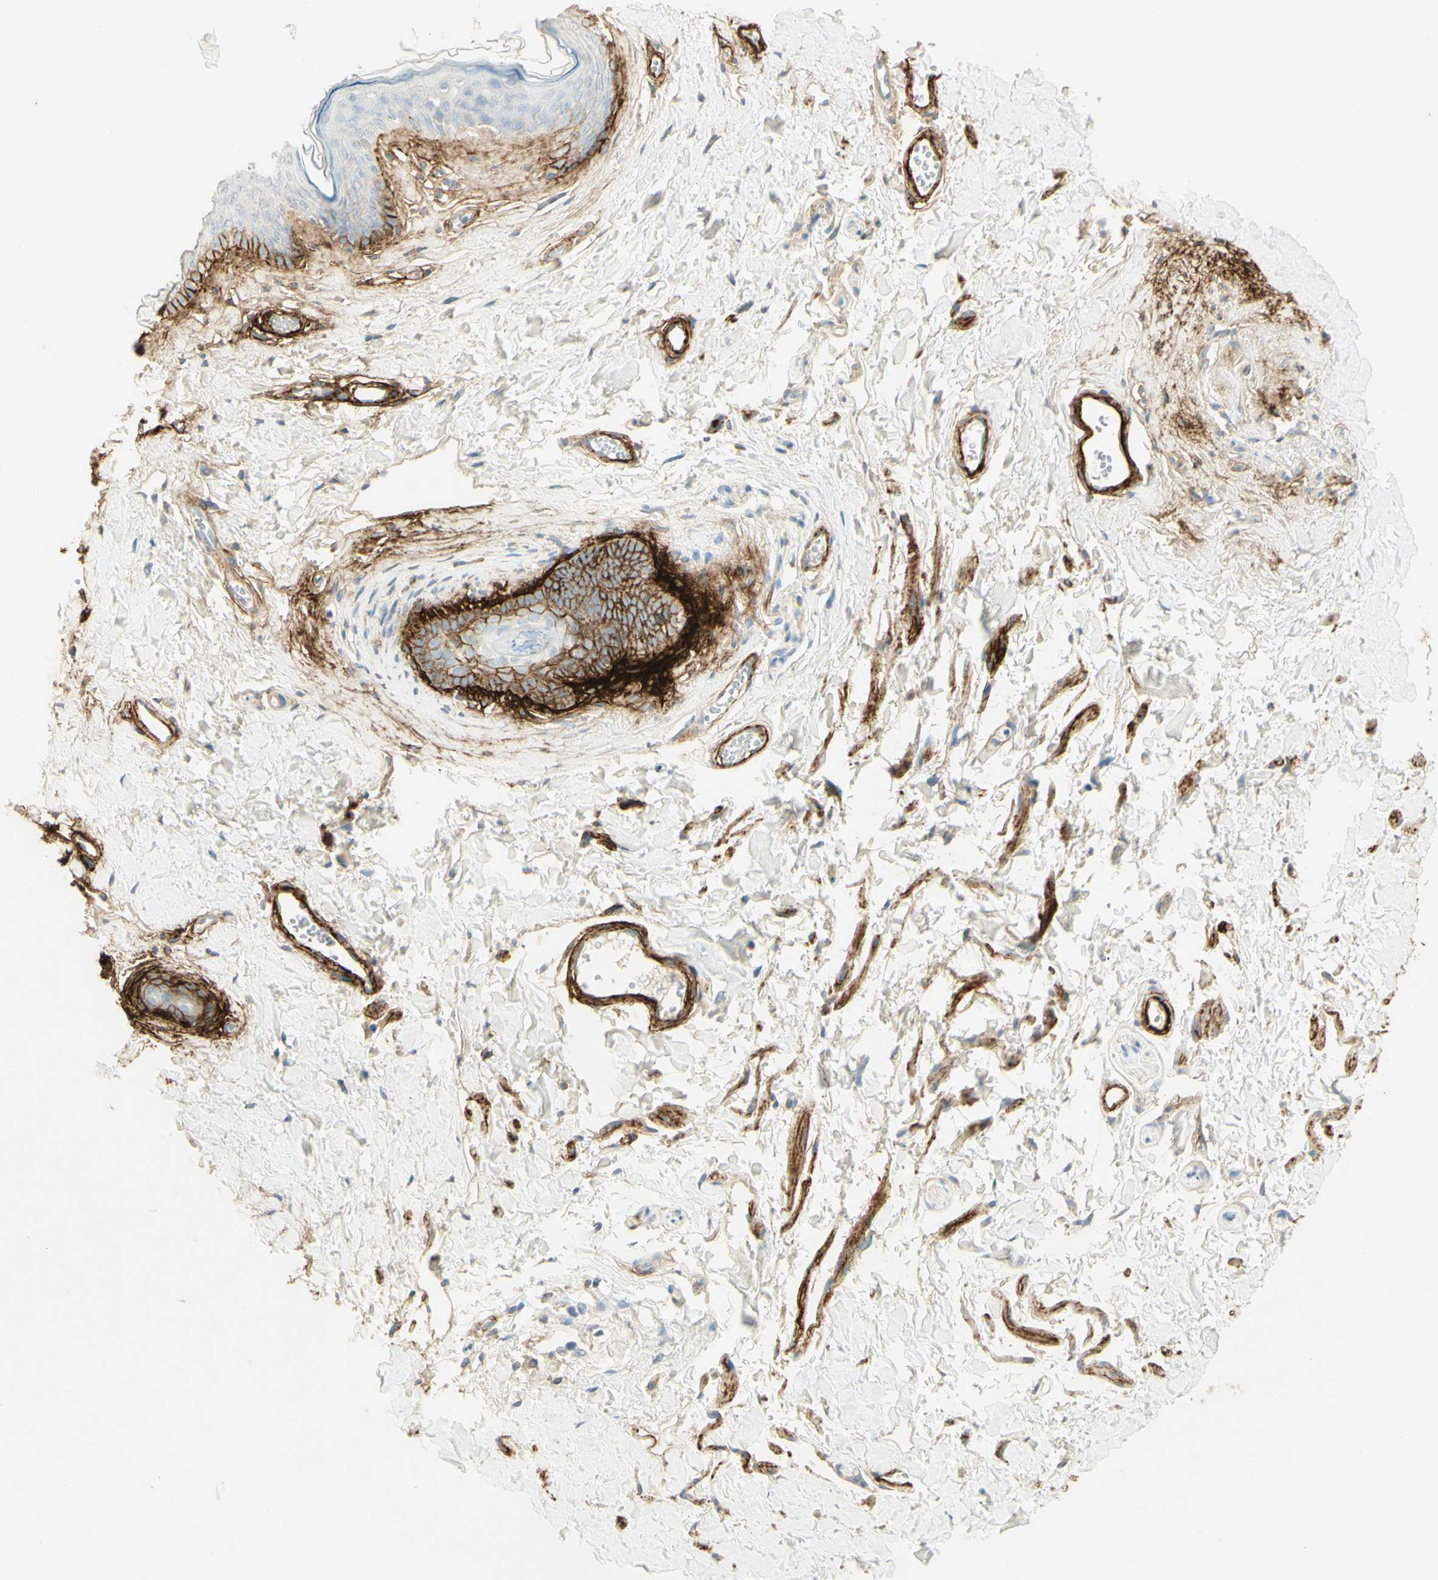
{"staining": {"intensity": "strong", "quantity": "<25%", "location": "cytoplasmic/membranous"}, "tissue": "skin", "cell_type": "Epidermal cells", "image_type": "normal", "snomed": [{"axis": "morphology", "description": "Normal tissue, NOS"}, {"axis": "morphology", "description": "Inflammation, NOS"}, {"axis": "topography", "description": "Vulva"}], "caption": "This histopathology image demonstrates IHC staining of benign skin, with medium strong cytoplasmic/membranous staining in about <25% of epidermal cells.", "gene": "TNN", "patient": {"sex": "female", "age": 84}}